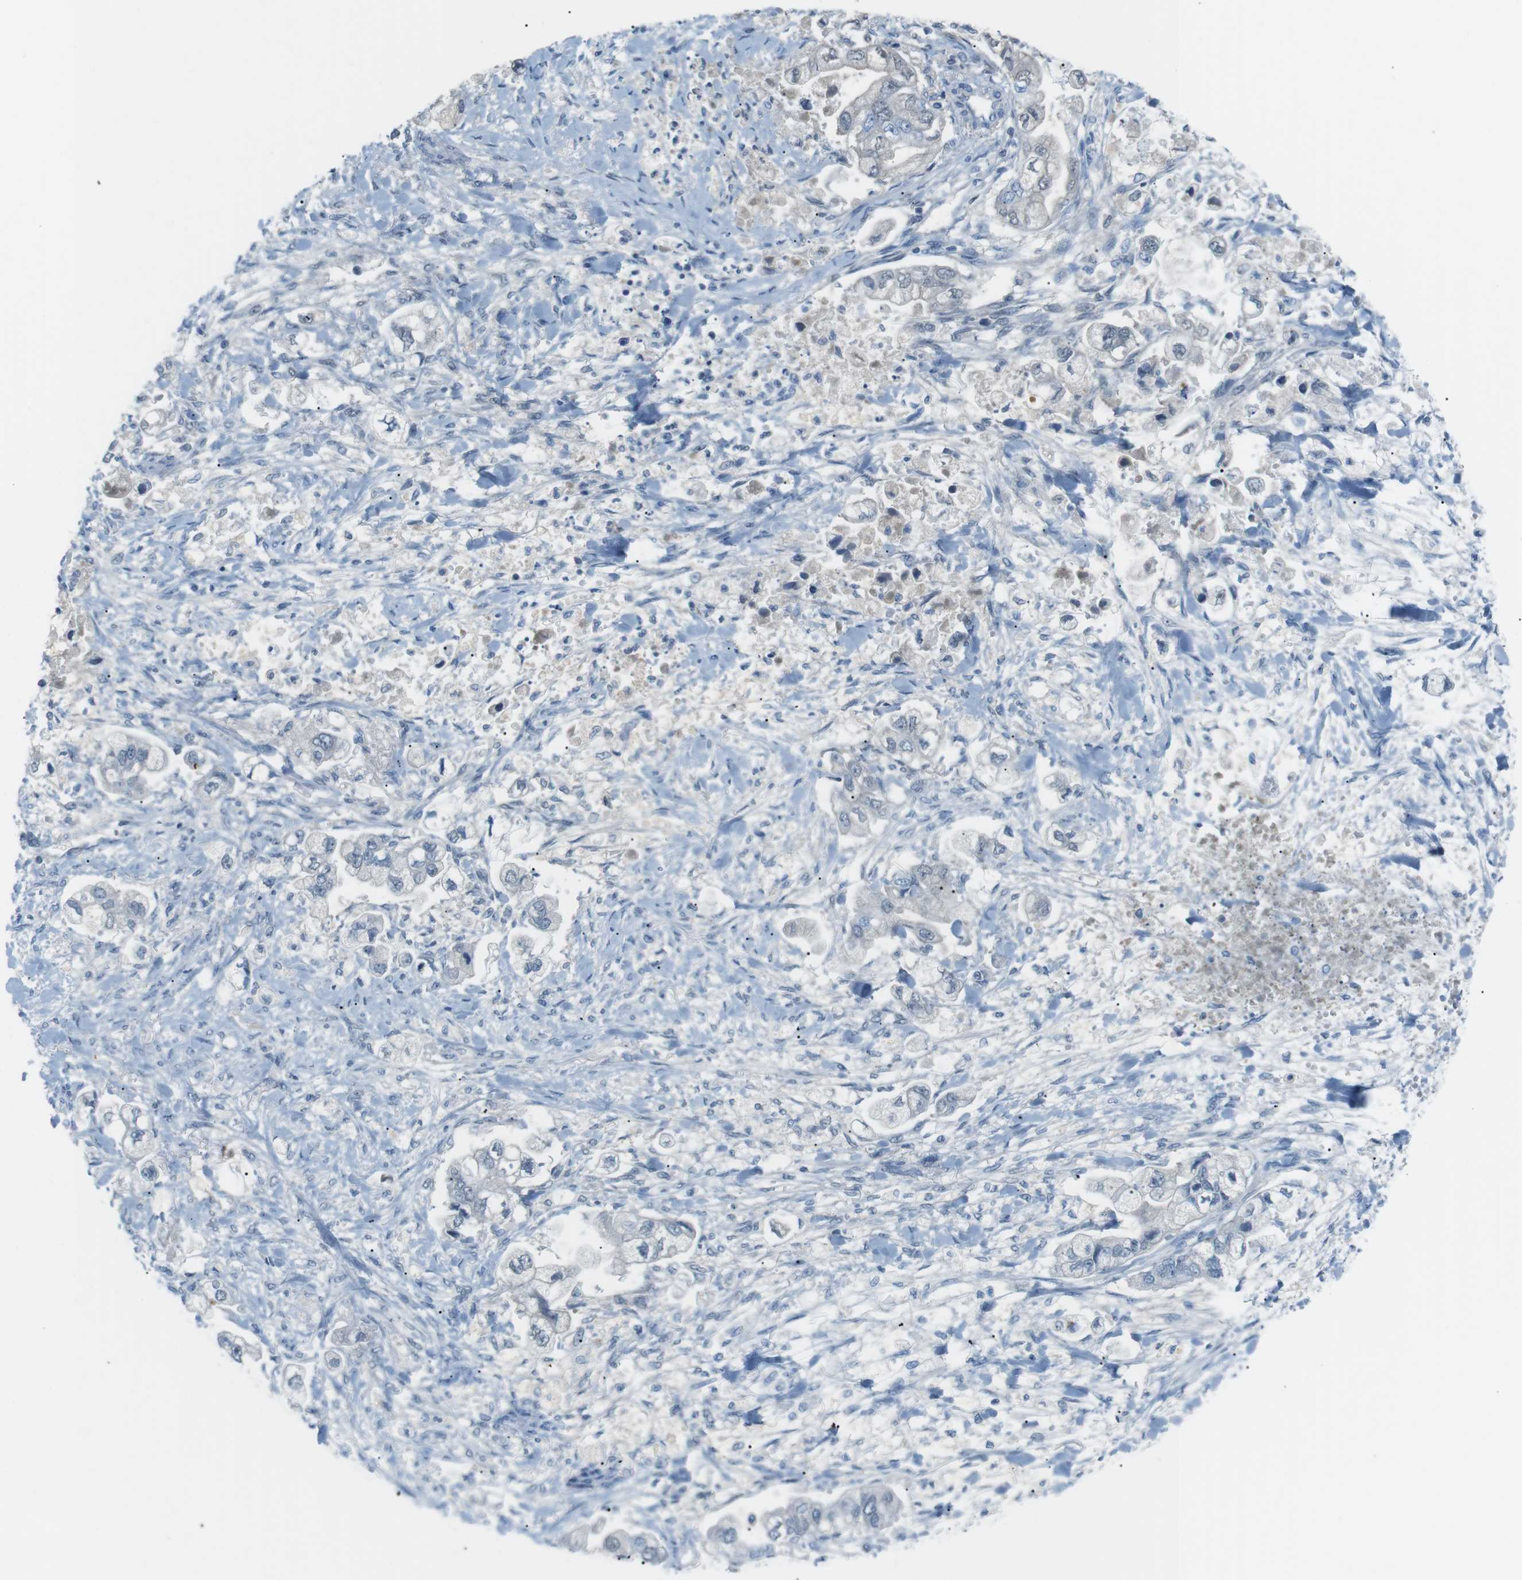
{"staining": {"intensity": "negative", "quantity": "none", "location": "none"}, "tissue": "stomach cancer", "cell_type": "Tumor cells", "image_type": "cancer", "snomed": [{"axis": "morphology", "description": "Normal tissue, NOS"}, {"axis": "morphology", "description": "Adenocarcinoma, NOS"}, {"axis": "topography", "description": "Stomach"}], "caption": "IHC histopathology image of human adenocarcinoma (stomach) stained for a protein (brown), which exhibits no expression in tumor cells.", "gene": "AZGP1", "patient": {"sex": "male", "age": 62}}